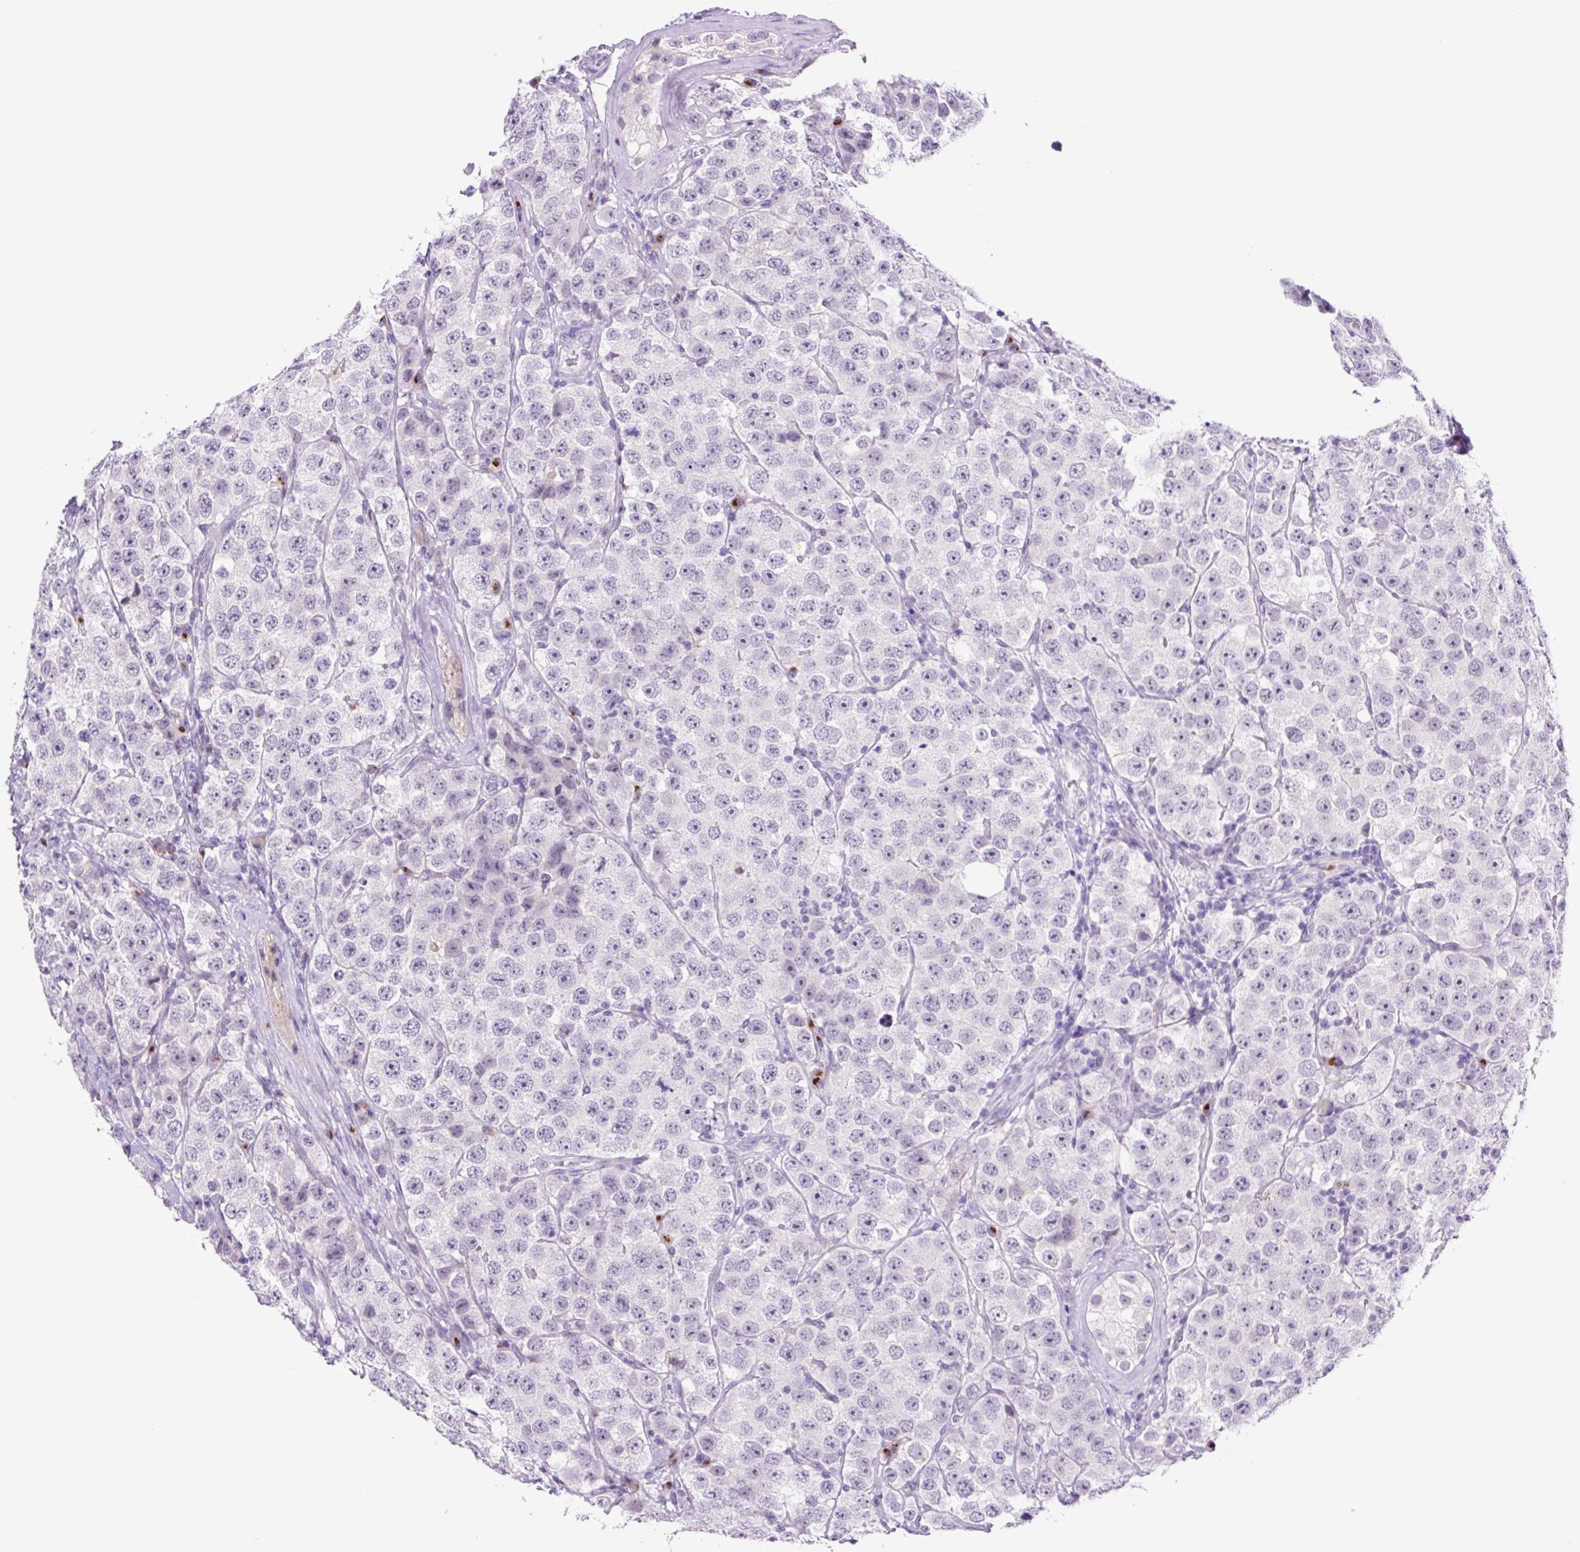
{"staining": {"intensity": "negative", "quantity": "none", "location": "none"}, "tissue": "testis cancer", "cell_type": "Tumor cells", "image_type": "cancer", "snomed": [{"axis": "morphology", "description": "Seminoma, NOS"}, {"axis": "topography", "description": "Testis"}], "caption": "Protein analysis of testis cancer shows no significant expression in tumor cells. (DAB immunohistochemistry with hematoxylin counter stain).", "gene": "MFSD3", "patient": {"sex": "male", "age": 28}}